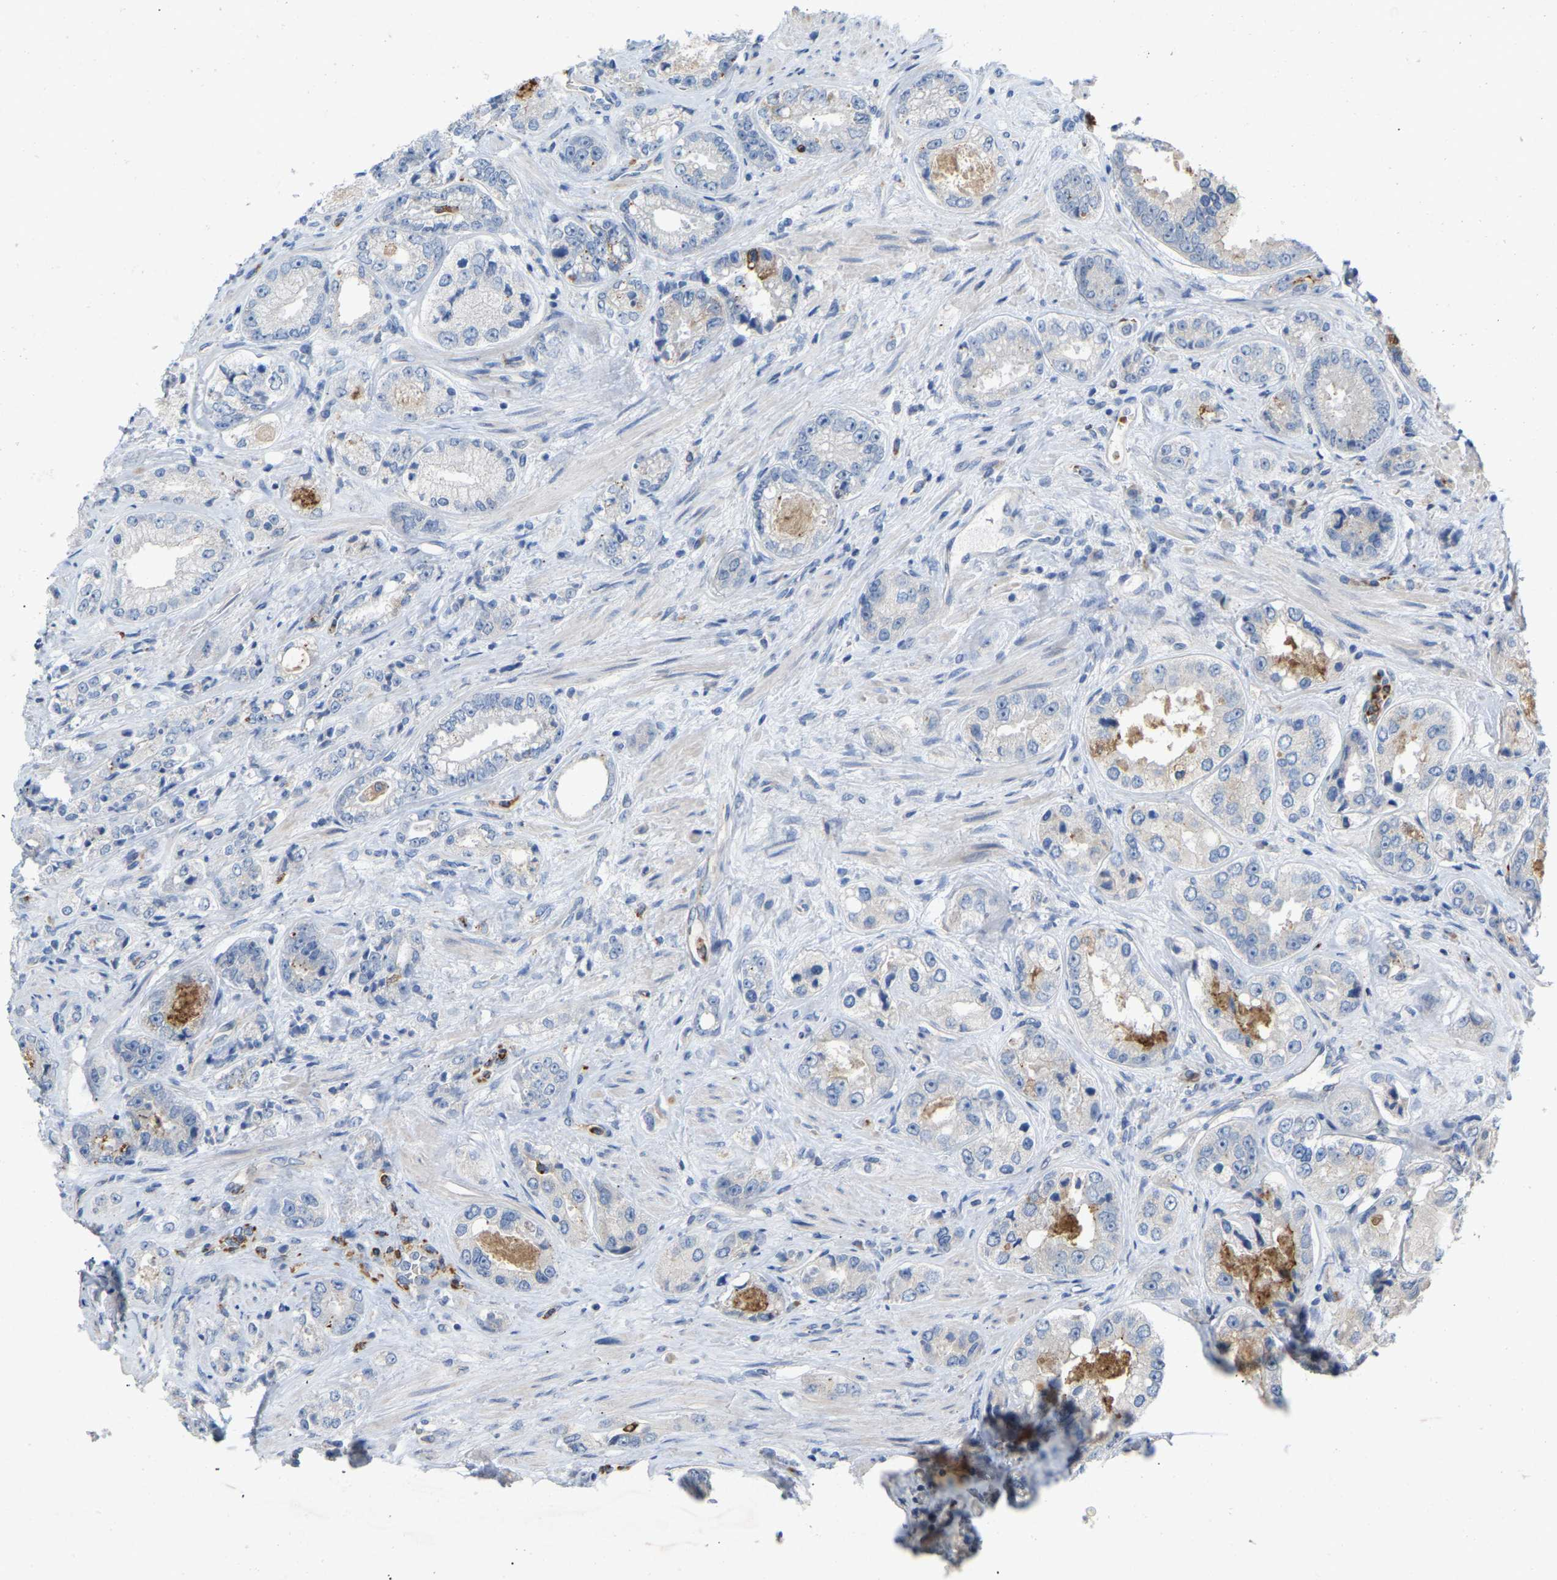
{"staining": {"intensity": "negative", "quantity": "none", "location": "none"}, "tissue": "prostate cancer", "cell_type": "Tumor cells", "image_type": "cancer", "snomed": [{"axis": "morphology", "description": "Adenocarcinoma, High grade"}, {"axis": "topography", "description": "Prostate"}], "caption": "Prostate adenocarcinoma (high-grade) was stained to show a protein in brown. There is no significant expression in tumor cells.", "gene": "RHEB", "patient": {"sex": "male", "age": 61}}